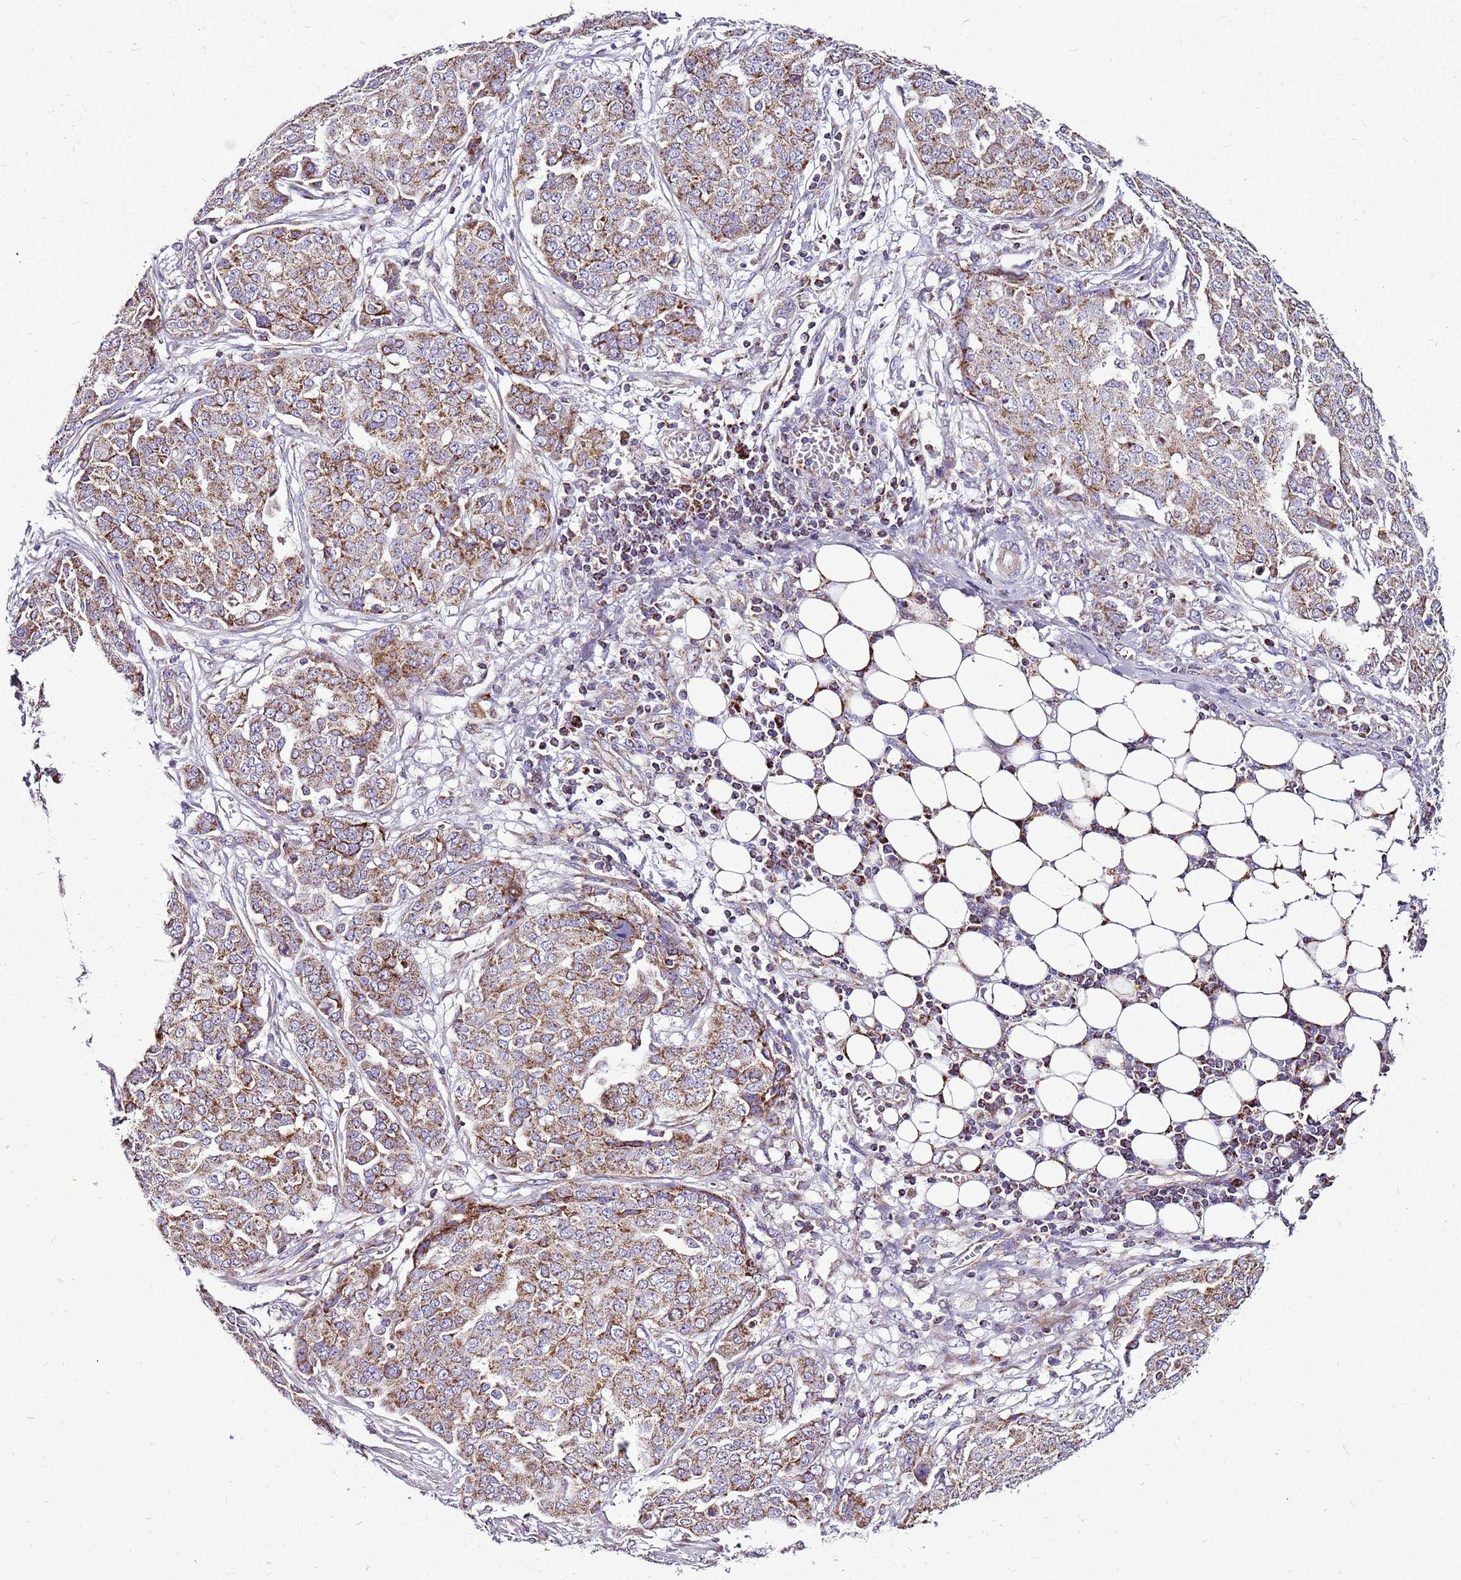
{"staining": {"intensity": "moderate", "quantity": ">75%", "location": "cytoplasmic/membranous"}, "tissue": "ovarian cancer", "cell_type": "Tumor cells", "image_type": "cancer", "snomed": [{"axis": "morphology", "description": "Cystadenocarcinoma, serous, NOS"}, {"axis": "topography", "description": "Soft tissue"}, {"axis": "topography", "description": "Ovary"}], "caption": "This histopathology image demonstrates immunohistochemistry staining of human ovarian serous cystadenocarcinoma, with medium moderate cytoplasmic/membranous positivity in about >75% of tumor cells.", "gene": "GCDH", "patient": {"sex": "female", "age": 57}}